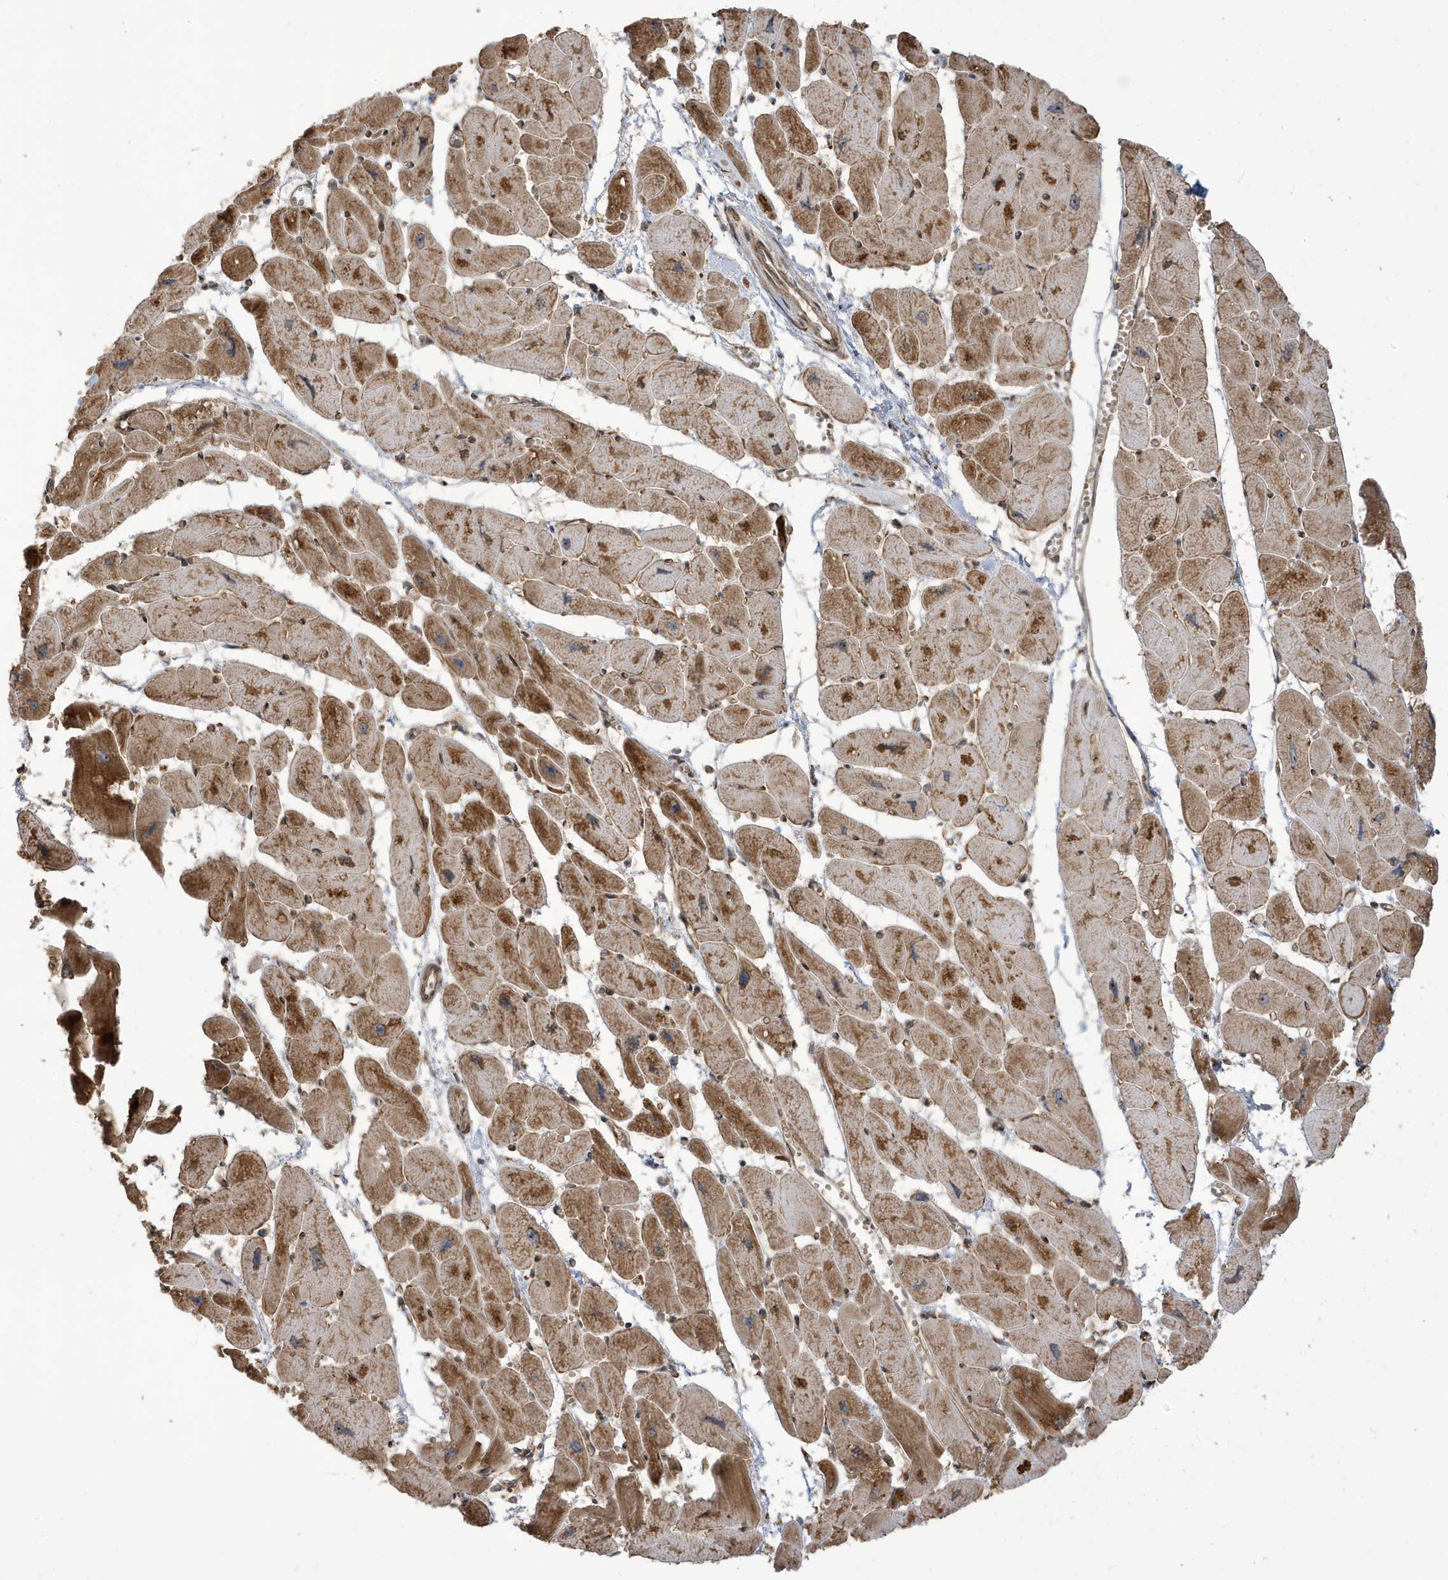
{"staining": {"intensity": "moderate", "quantity": ">75%", "location": "cytoplasmic/membranous"}, "tissue": "heart muscle", "cell_type": "Cardiomyocytes", "image_type": "normal", "snomed": [{"axis": "morphology", "description": "Normal tissue, NOS"}, {"axis": "topography", "description": "Heart"}], "caption": "The micrograph displays staining of normal heart muscle, revealing moderate cytoplasmic/membranous protein positivity (brown color) within cardiomyocytes.", "gene": "ECM2", "patient": {"sex": "female", "age": 54}}